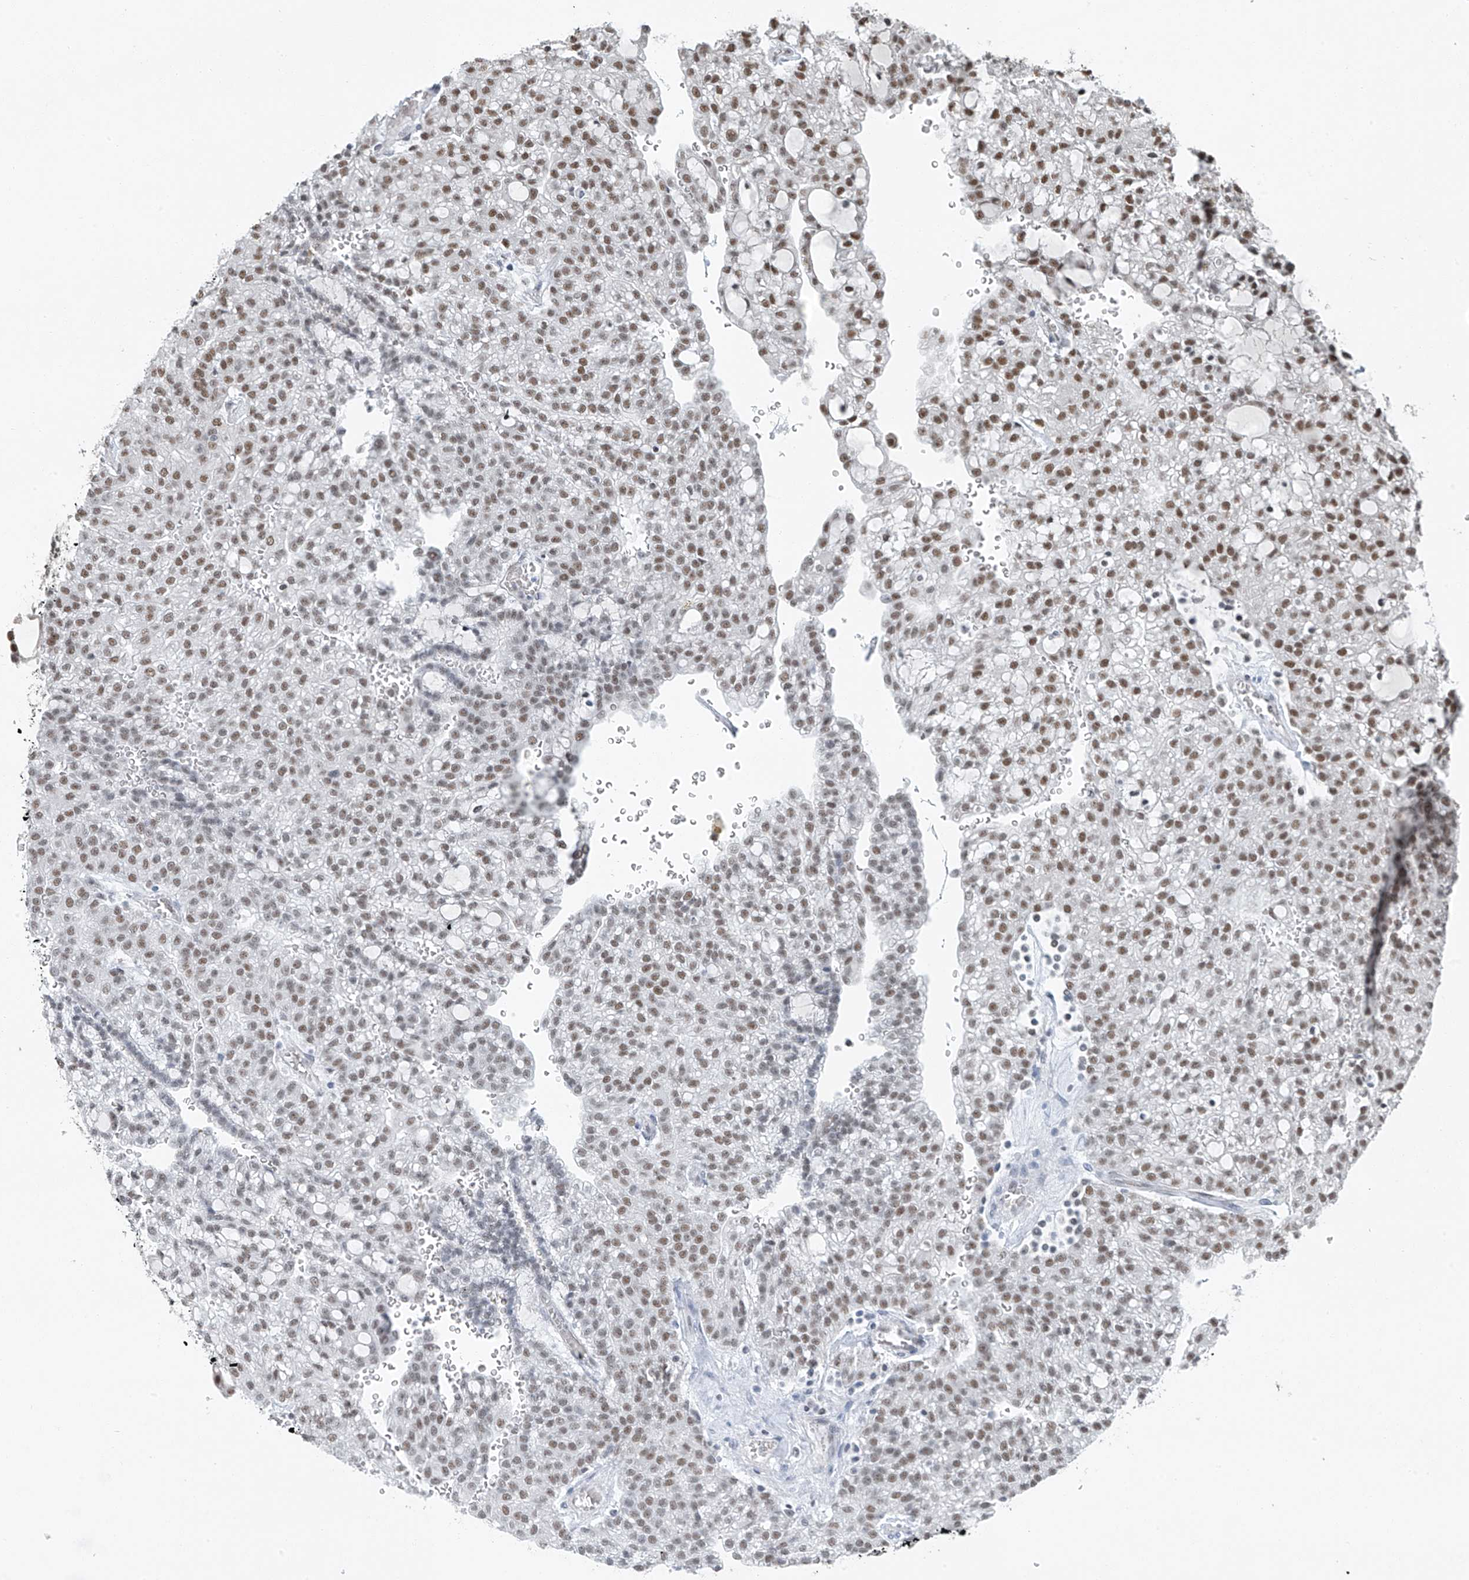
{"staining": {"intensity": "moderate", "quantity": ">75%", "location": "nuclear"}, "tissue": "renal cancer", "cell_type": "Tumor cells", "image_type": "cancer", "snomed": [{"axis": "morphology", "description": "Adenocarcinoma, NOS"}, {"axis": "topography", "description": "Kidney"}], "caption": "Adenocarcinoma (renal) stained with DAB IHC shows medium levels of moderate nuclear positivity in approximately >75% of tumor cells. (Stains: DAB (3,3'-diaminobenzidine) in brown, nuclei in blue, Microscopy: brightfield microscopy at high magnification).", "gene": "TAF8", "patient": {"sex": "male", "age": 63}}